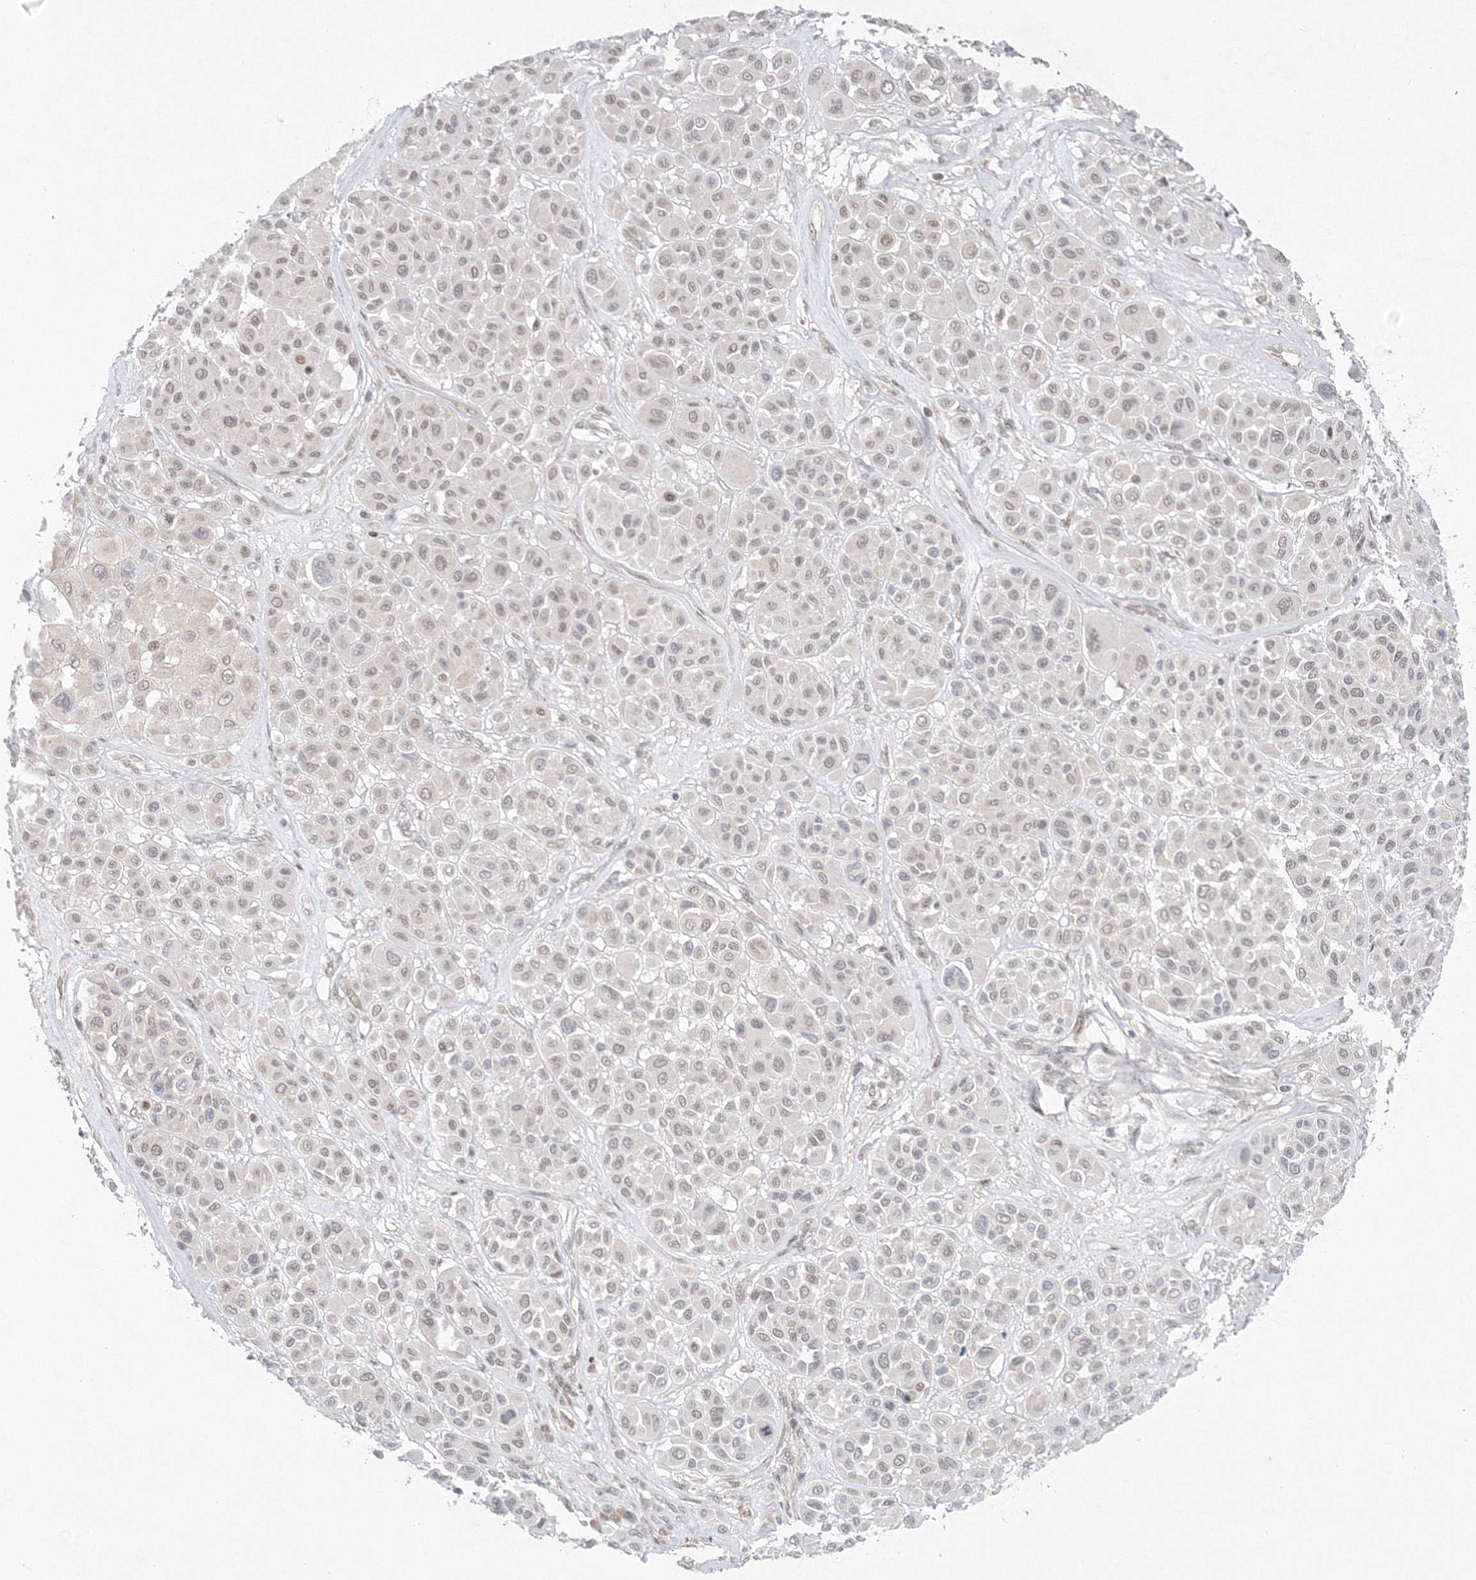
{"staining": {"intensity": "negative", "quantity": "none", "location": "none"}, "tissue": "melanoma", "cell_type": "Tumor cells", "image_type": "cancer", "snomed": [{"axis": "morphology", "description": "Malignant melanoma, Metastatic site"}, {"axis": "topography", "description": "Soft tissue"}], "caption": "Tumor cells show no significant staining in melanoma.", "gene": "NOA1", "patient": {"sex": "male", "age": 41}}